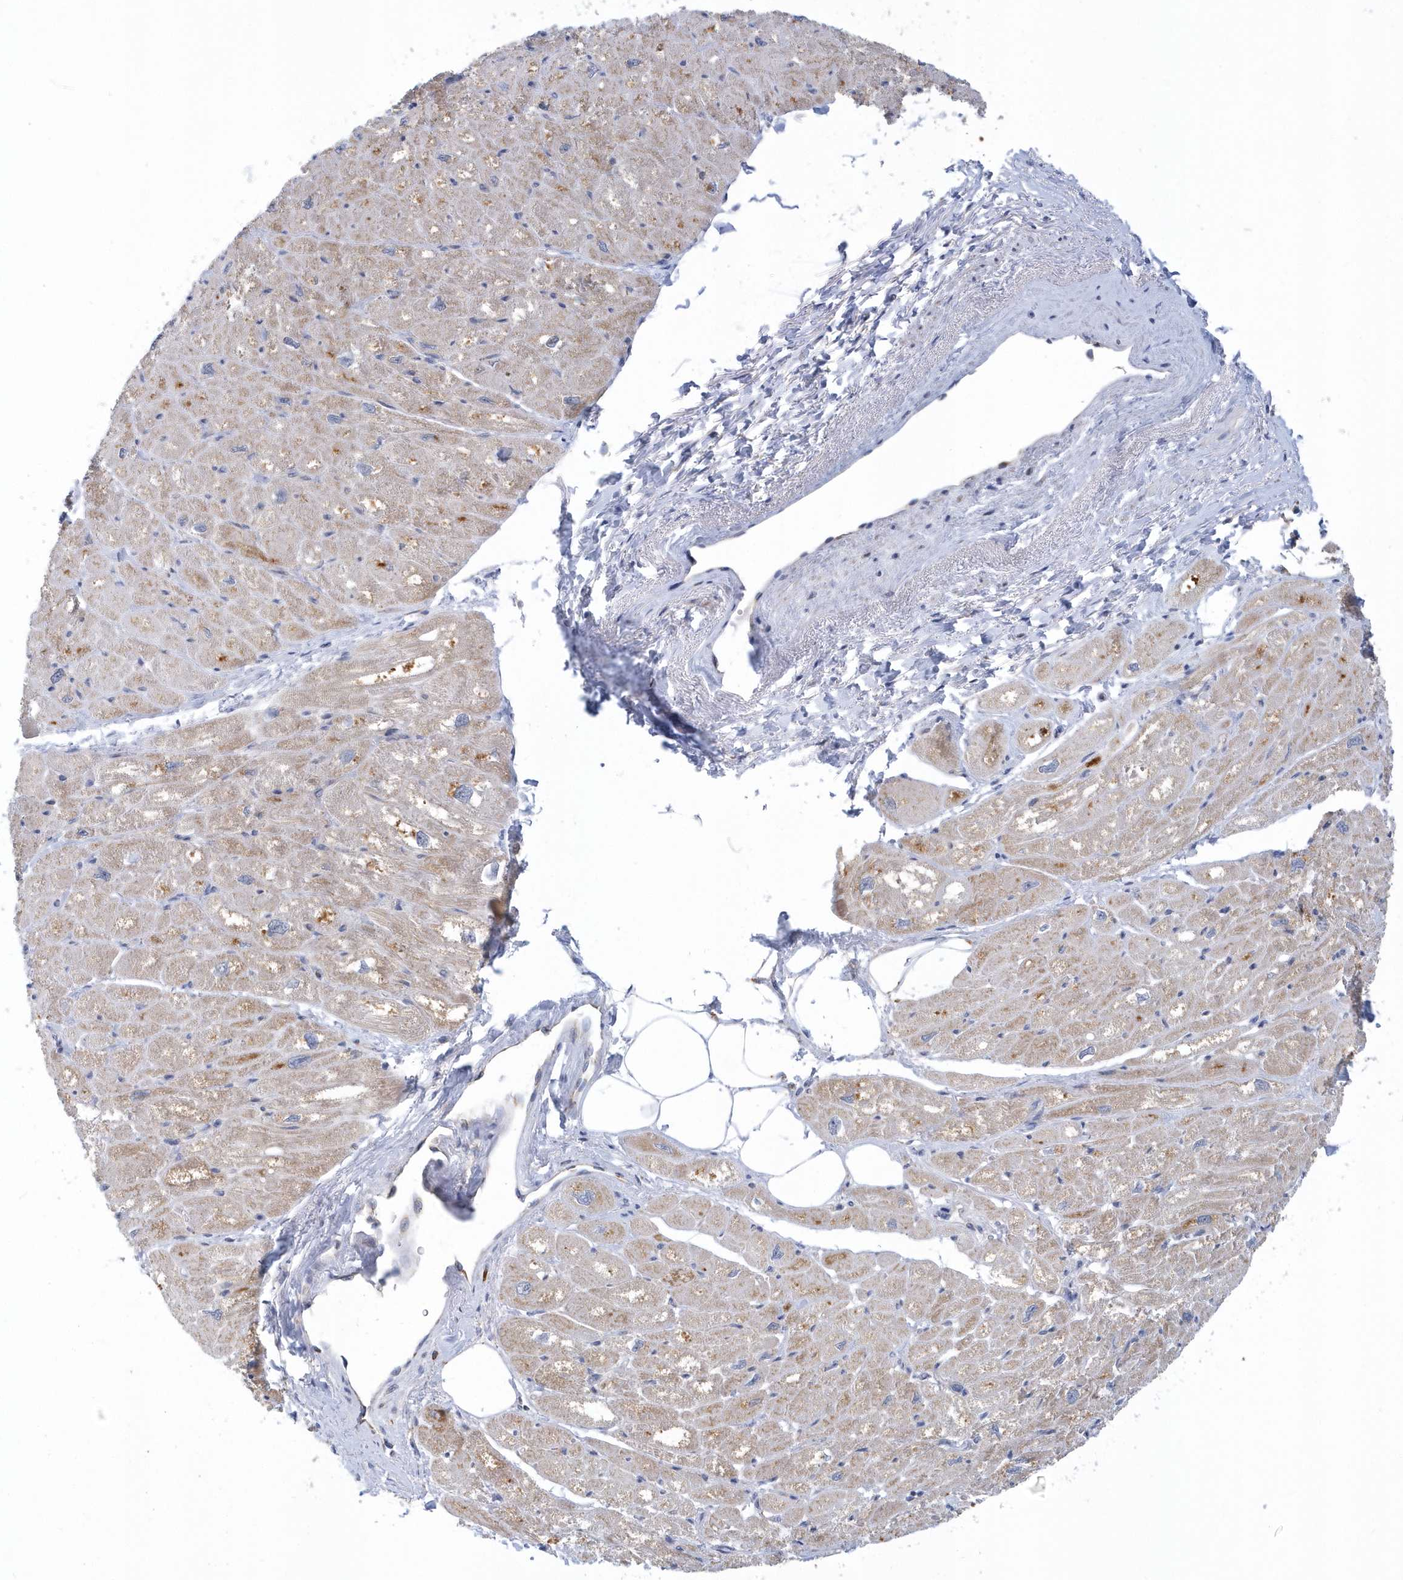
{"staining": {"intensity": "moderate", "quantity": "25%-75%", "location": "cytoplasmic/membranous"}, "tissue": "heart muscle", "cell_type": "Cardiomyocytes", "image_type": "normal", "snomed": [{"axis": "morphology", "description": "Normal tissue, NOS"}, {"axis": "topography", "description": "Heart"}], "caption": "Heart muscle stained with a brown dye displays moderate cytoplasmic/membranous positive expression in about 25%-75% of cardiomyocytes.", "gene": "VWA5B2", "patient": {"sex": "male", "age": 50}}